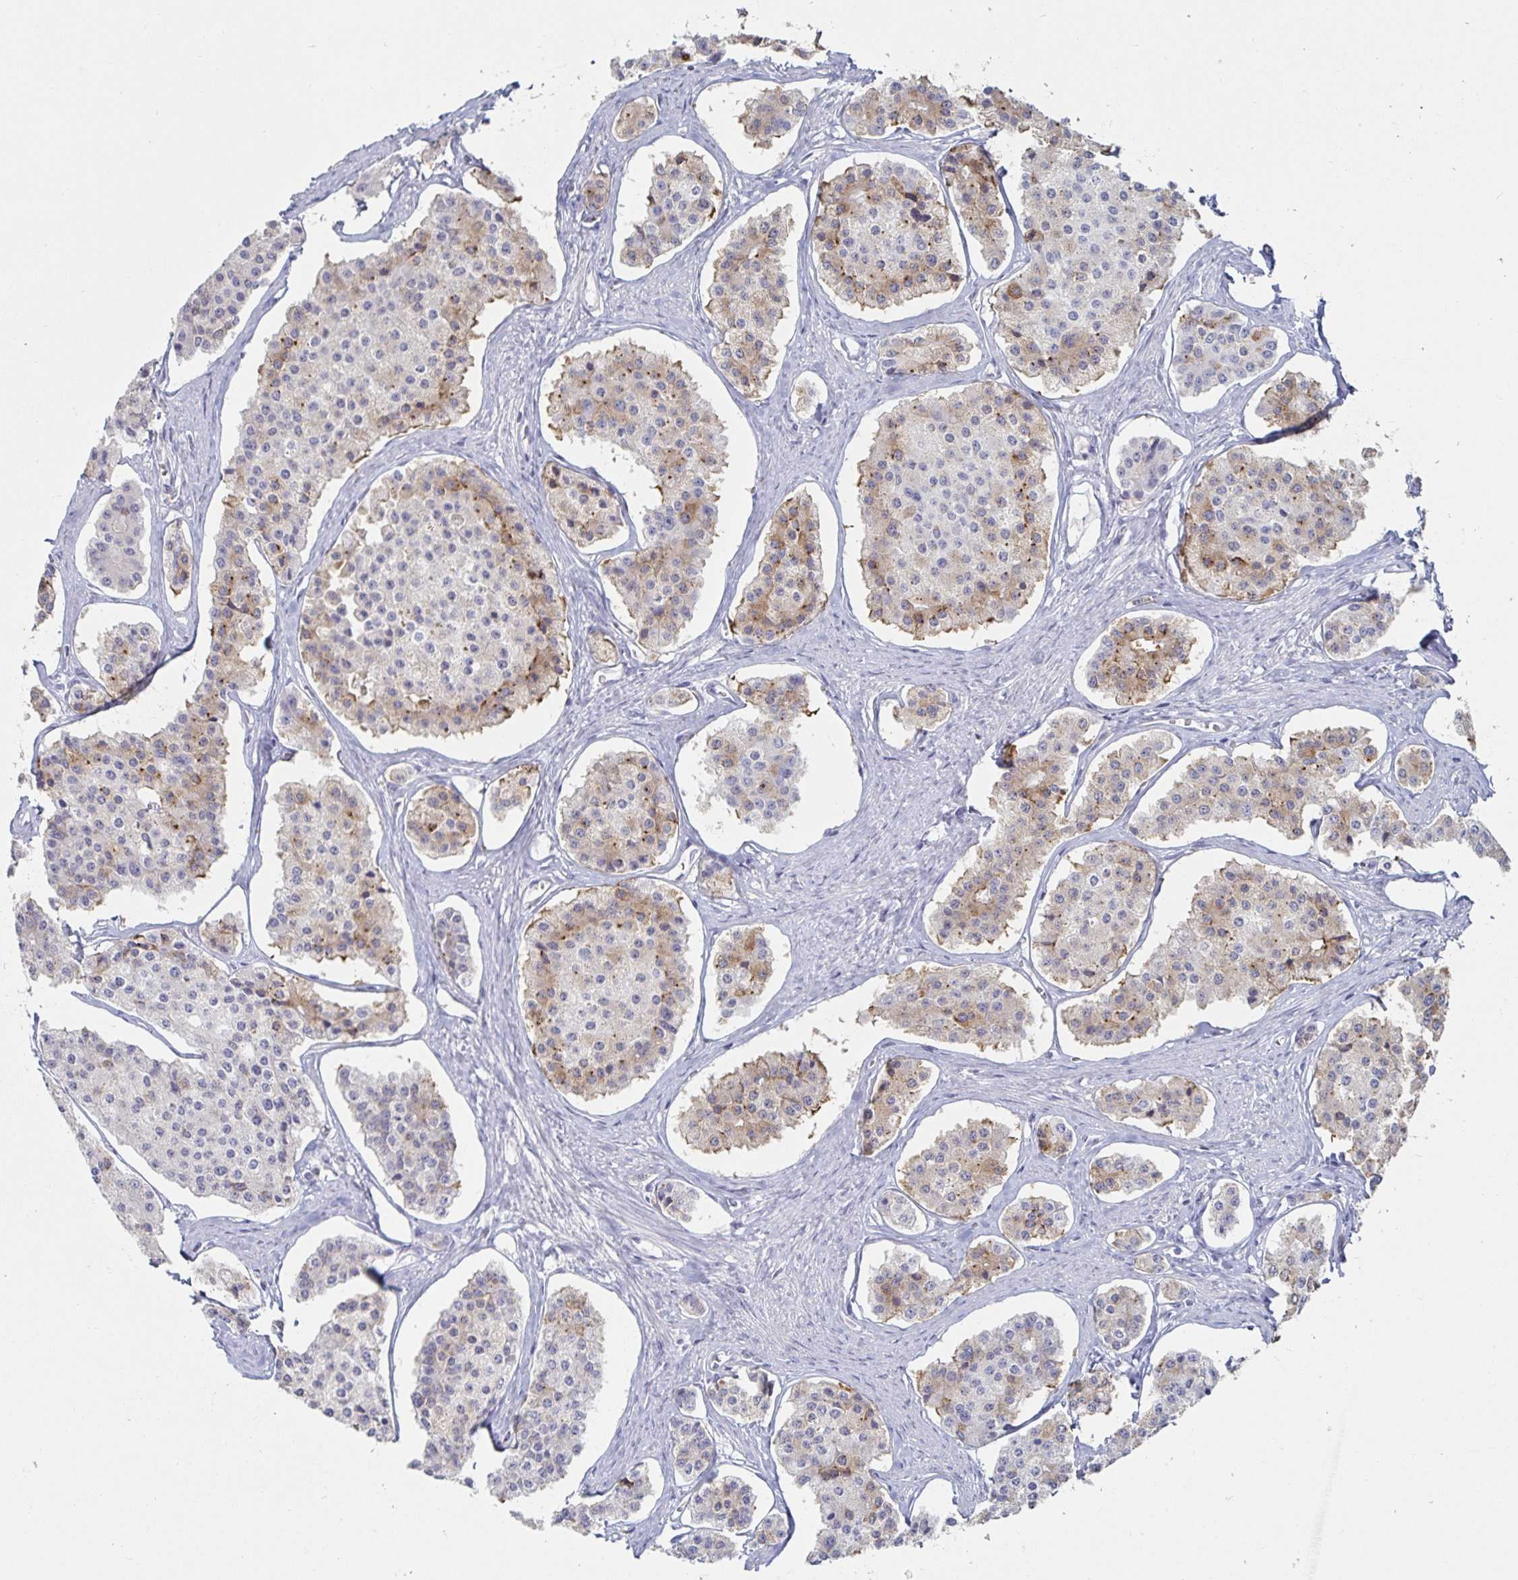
{"staining": {"intensity": "weak", "quantity": "25%-75%", "location": "cytoplasmic/membranous"}, "tissue": "carcinoid", "cell_type": "Tumor cells", "image_type": "cancer", "snomed": [{"axis": "morphology", "description": "Carcinoid, malignant, NOS"}, {"axis": "topography", "description": "Small intestine"}], "caption": "Immunohistochemistry of human carcinoid reveals low levels of weak cytoplasmic/membranous staining in approximately 25%-75% of tumor cells. Using DAB (3,3'-diaminobenzidine) (brown) and hematoxylin (blue) stains, captured at high magnification using brightfield microscopy.", "gene": "SPPL3", "patient": {"sex": "female", "age": 65}}